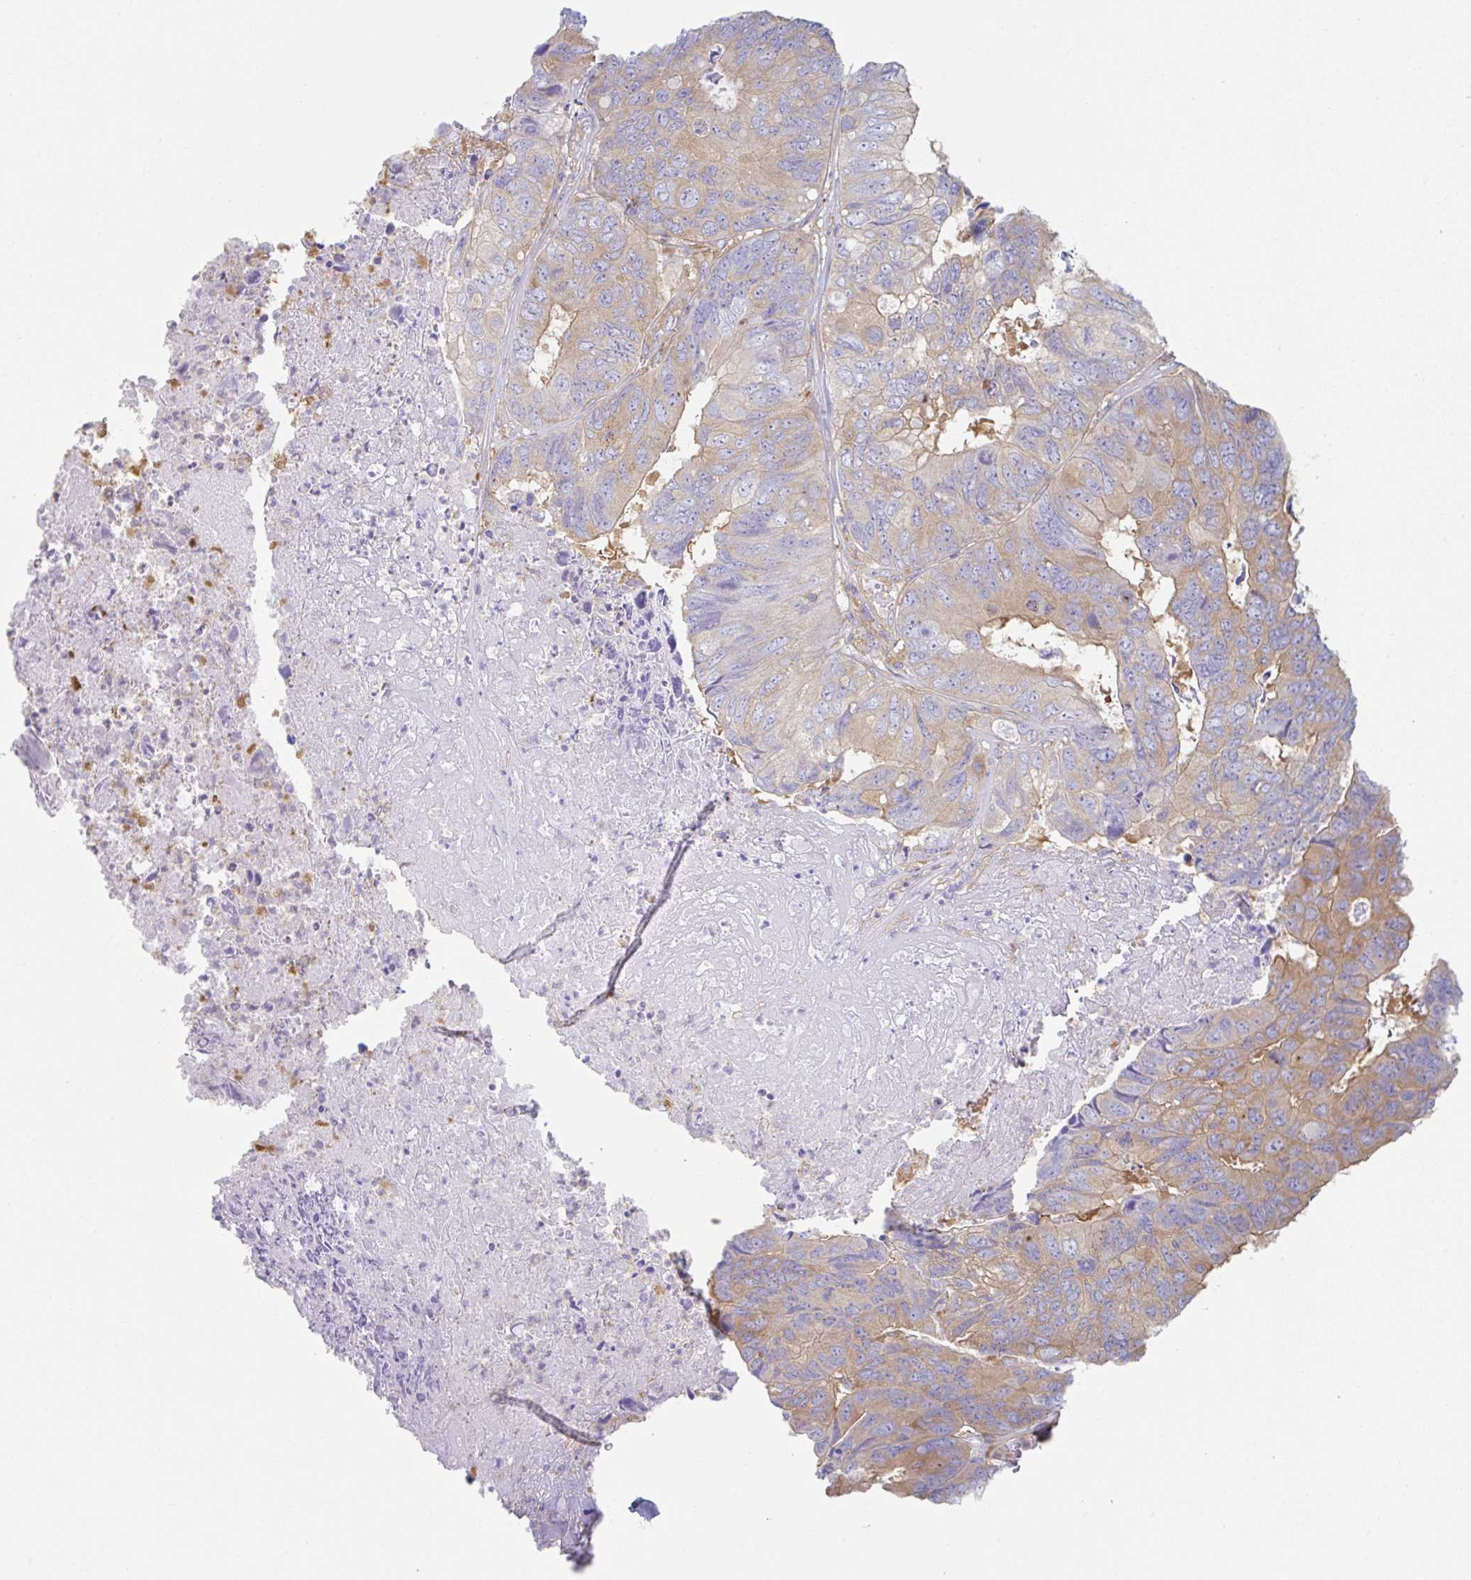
{"staining": {"intensity": "weak", "quantity": "<25%", "location": "cytoplasmic/membranous"}, "tissue": "colorectal cancer", "cell_type": "Tumor cells", "image_type": "cancer", "snomed": [{"axis": "morphology", "description": "Adenocarcinoma, NOS"}, {"axis": "topography", "description": "Colon"}], "caption": "IHC image of colorectal cancer (adenocarcinoma) stained for a protein (brown), which displays no expression in tumor cells.", "gene": "AMPD2", "patient": {"sex": "female", "age": 67}}